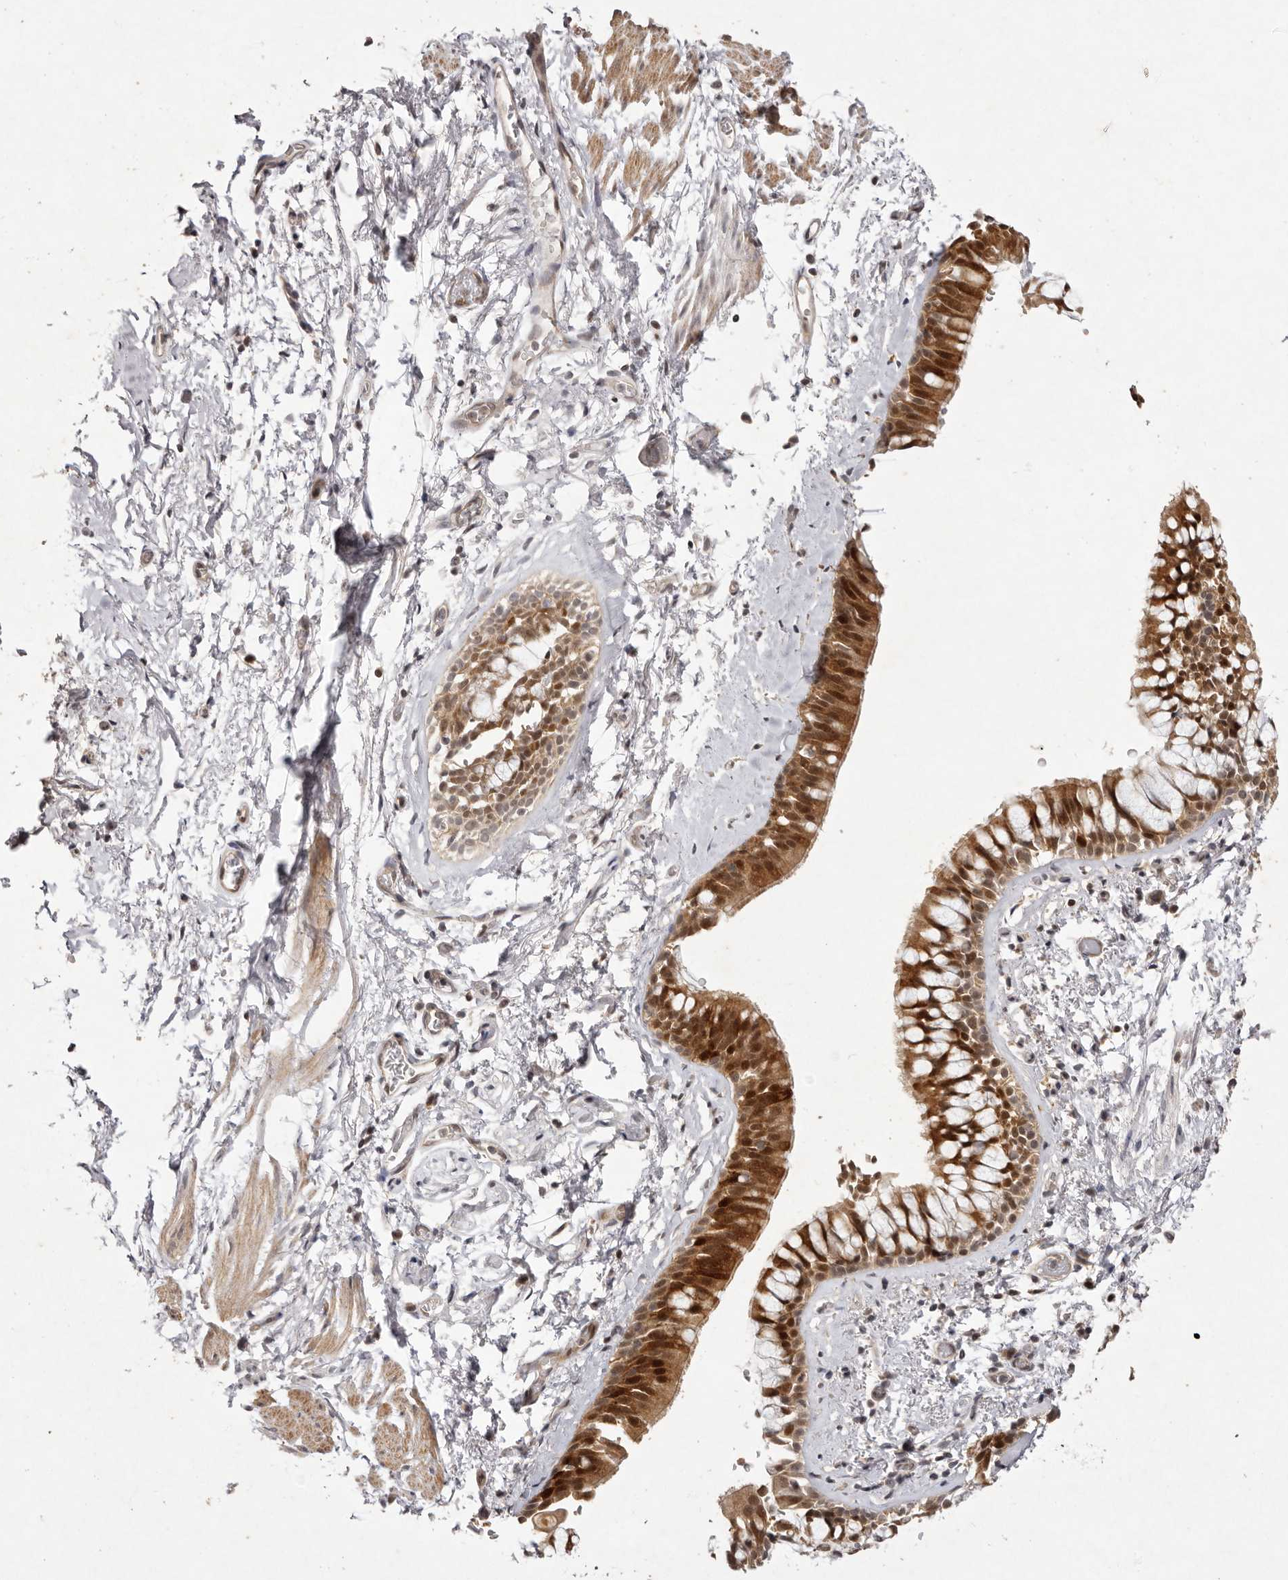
{"staining": {"intensity": "strong", "quantity": ">75%", "location": "cytoplasmic/membranous,nuclear"}, "tissue": "bronchus", "cell_type": "Respiratory epithelial cells", "image_type": "normal", "snomed": [{"axis": "morphology", "description": "Normal tissue, NOS"}, {"axis": "morphology", "description": "Inflammation, NOS"}, {"axis": "topography", "description": "Cartilage tissue"}, {"axis": "topography", "description": "Bronchus"}, {"axis": "topography", "description": "Lung"}], "caption": "A micrograph of human bronchus stained for a protein exhibits strong cytoplasmic/membranous,nuclear brown staining in respiratory epithelial cells.", "gene": "BUD31", "patient": {"sex": "female", "age": 64}}